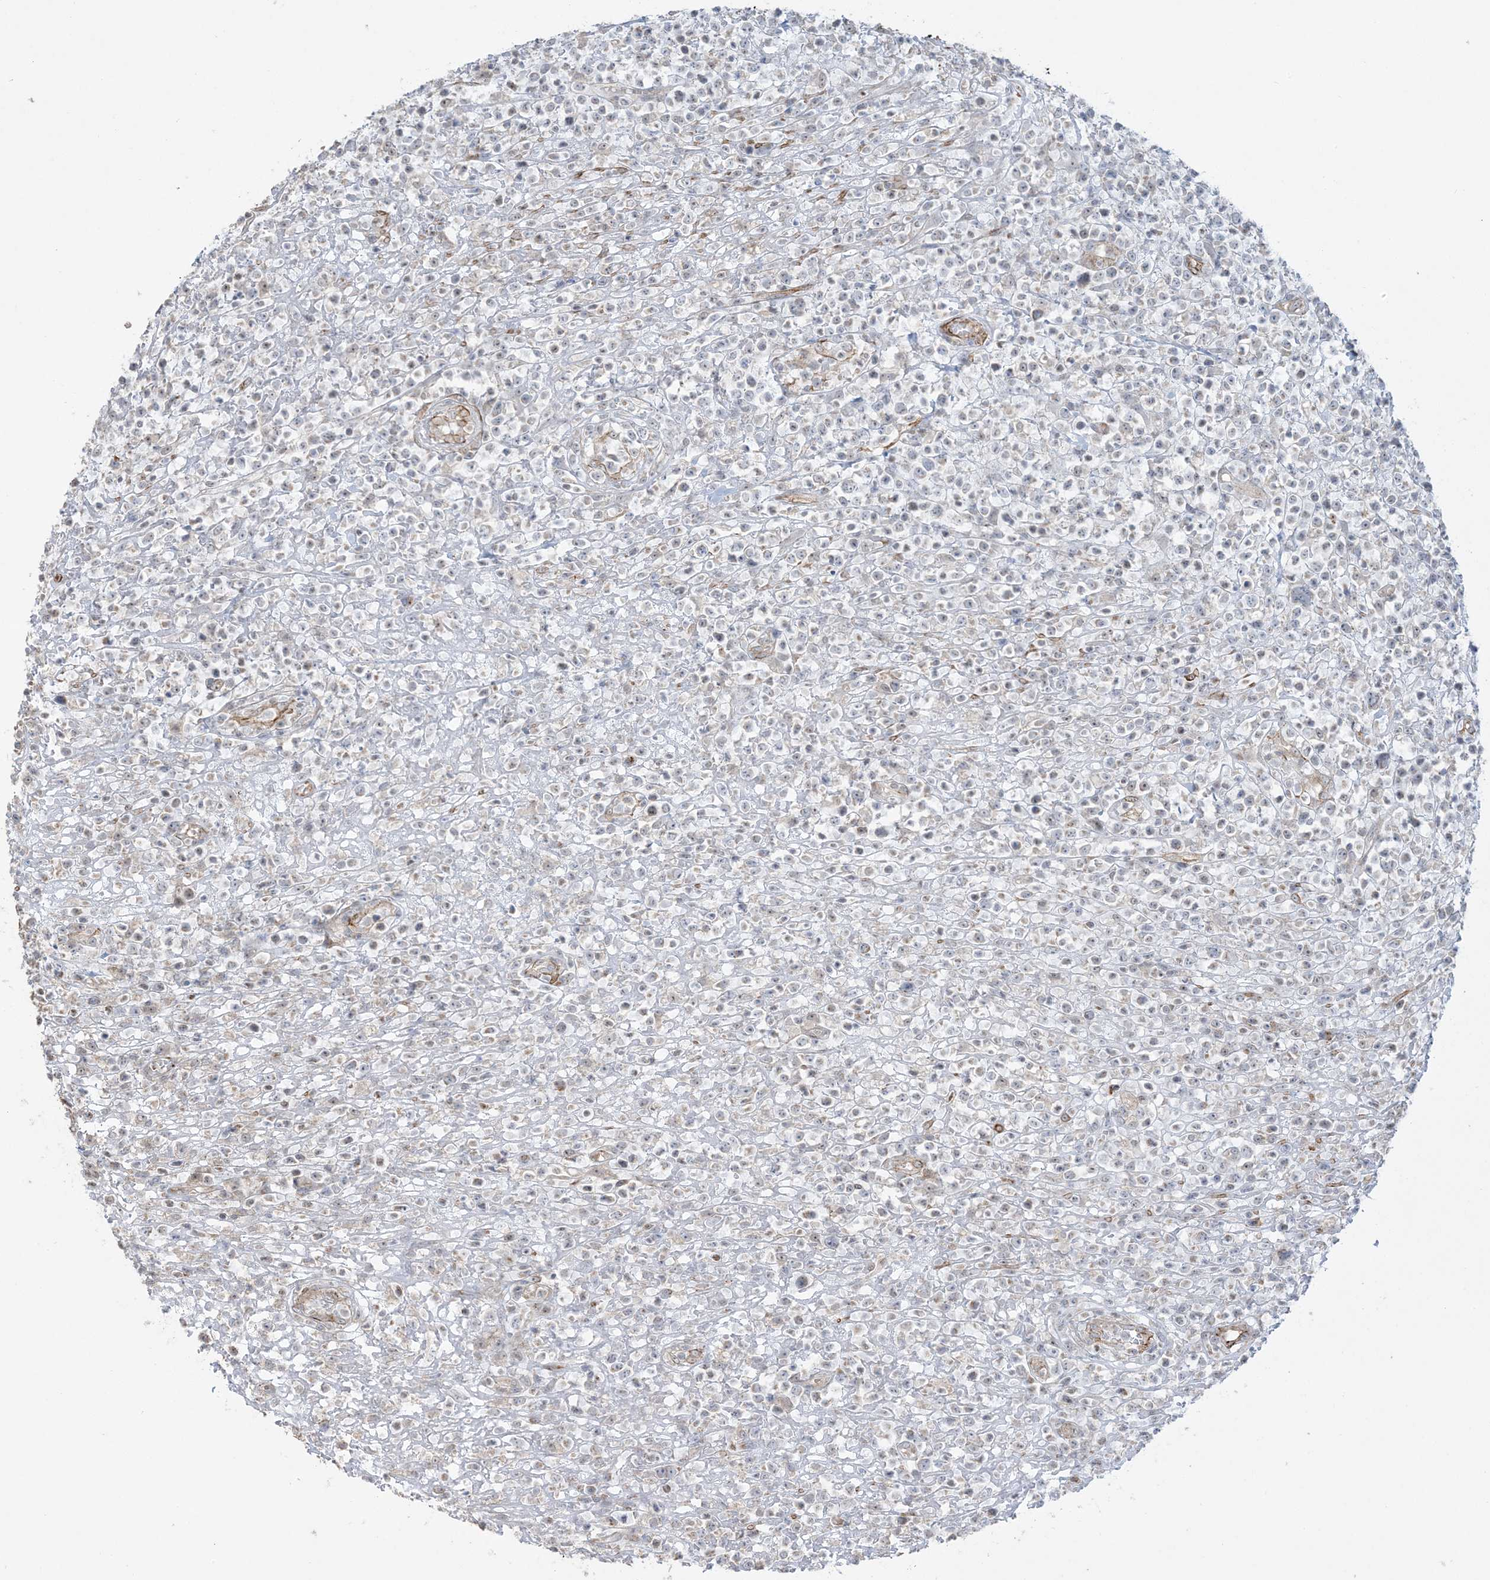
{"staining": {"intensity": "negative", "quantity": "none", "location": "none"}, "tissue": "lymphoma", "cell_type": "Tumor cells", "image_type": "cancer", "snomed": [{"axis": "morphology", "description": "Malignant lymphoma, non-Hodgkin's type, High grade"}, {"axis": "topography", "description": "Colon"}], "caption": "The immunohistochemistry photomicrograph has no significant expression in tumor cells of high-grade malignant lymphoma, non-Hodgkin's type tissue.", "gene": "AGA", "patient": {"sex": "female", "age": 53}}